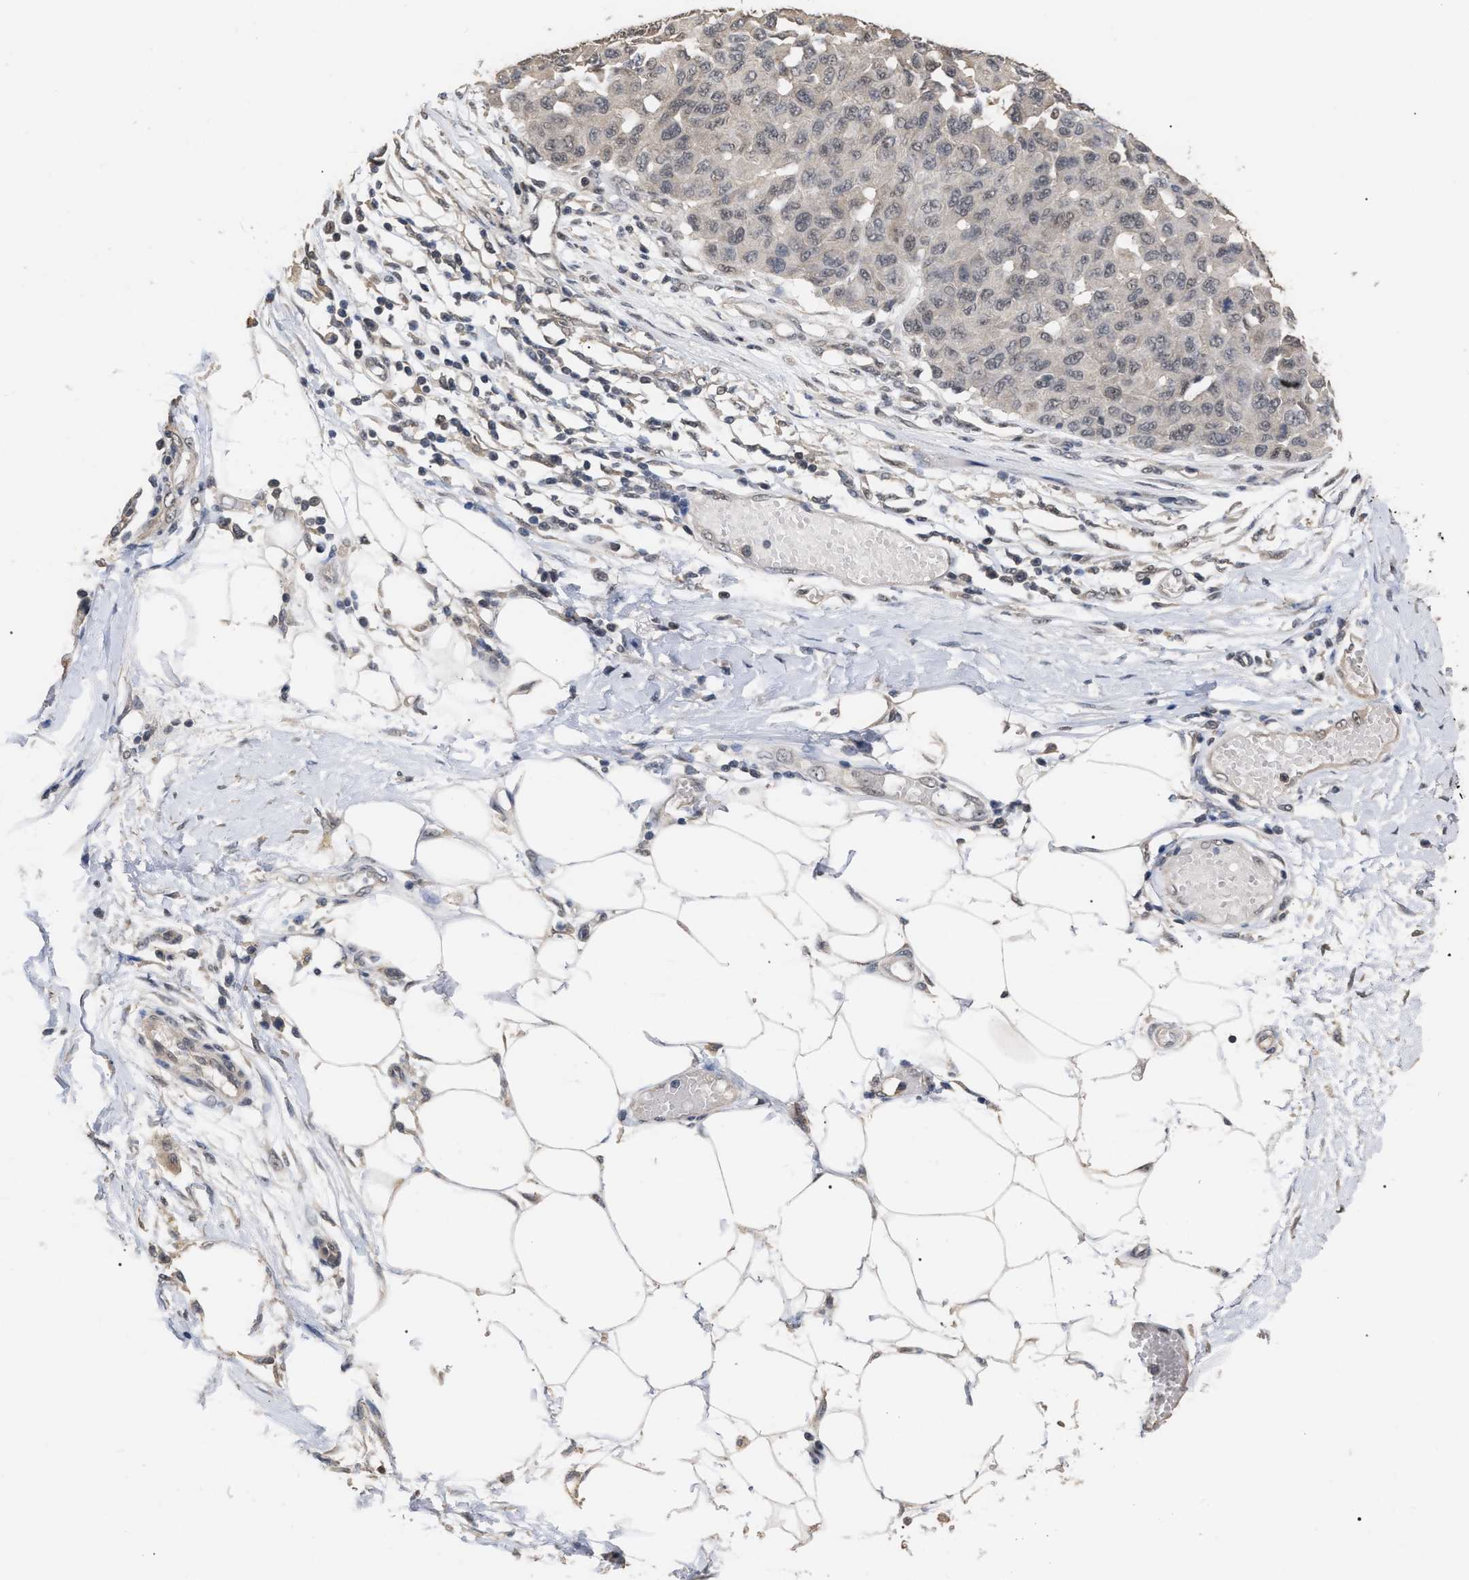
{"staining": {"intensity": "negative", "quantity": "none", "location": "none"}, "tissue": "melanoma", "cell_type": "Tumor cells", "image_type": "cancer", "snomed": [{"axis": "morphology", "description": "Normal tissue, NOS"}, {"axis": "morphology", "description": "Malignant melanoma, NOS"}, {"axis": "topography", "description": "Skin"}], "caption": "This is a histopathology image of immunohistochemistry (IHC) staining of malignant melanoma, which shows no staining in tumor cells.", "gene": "JAZF1", "patient": {"sex": "male", "age": 62}}